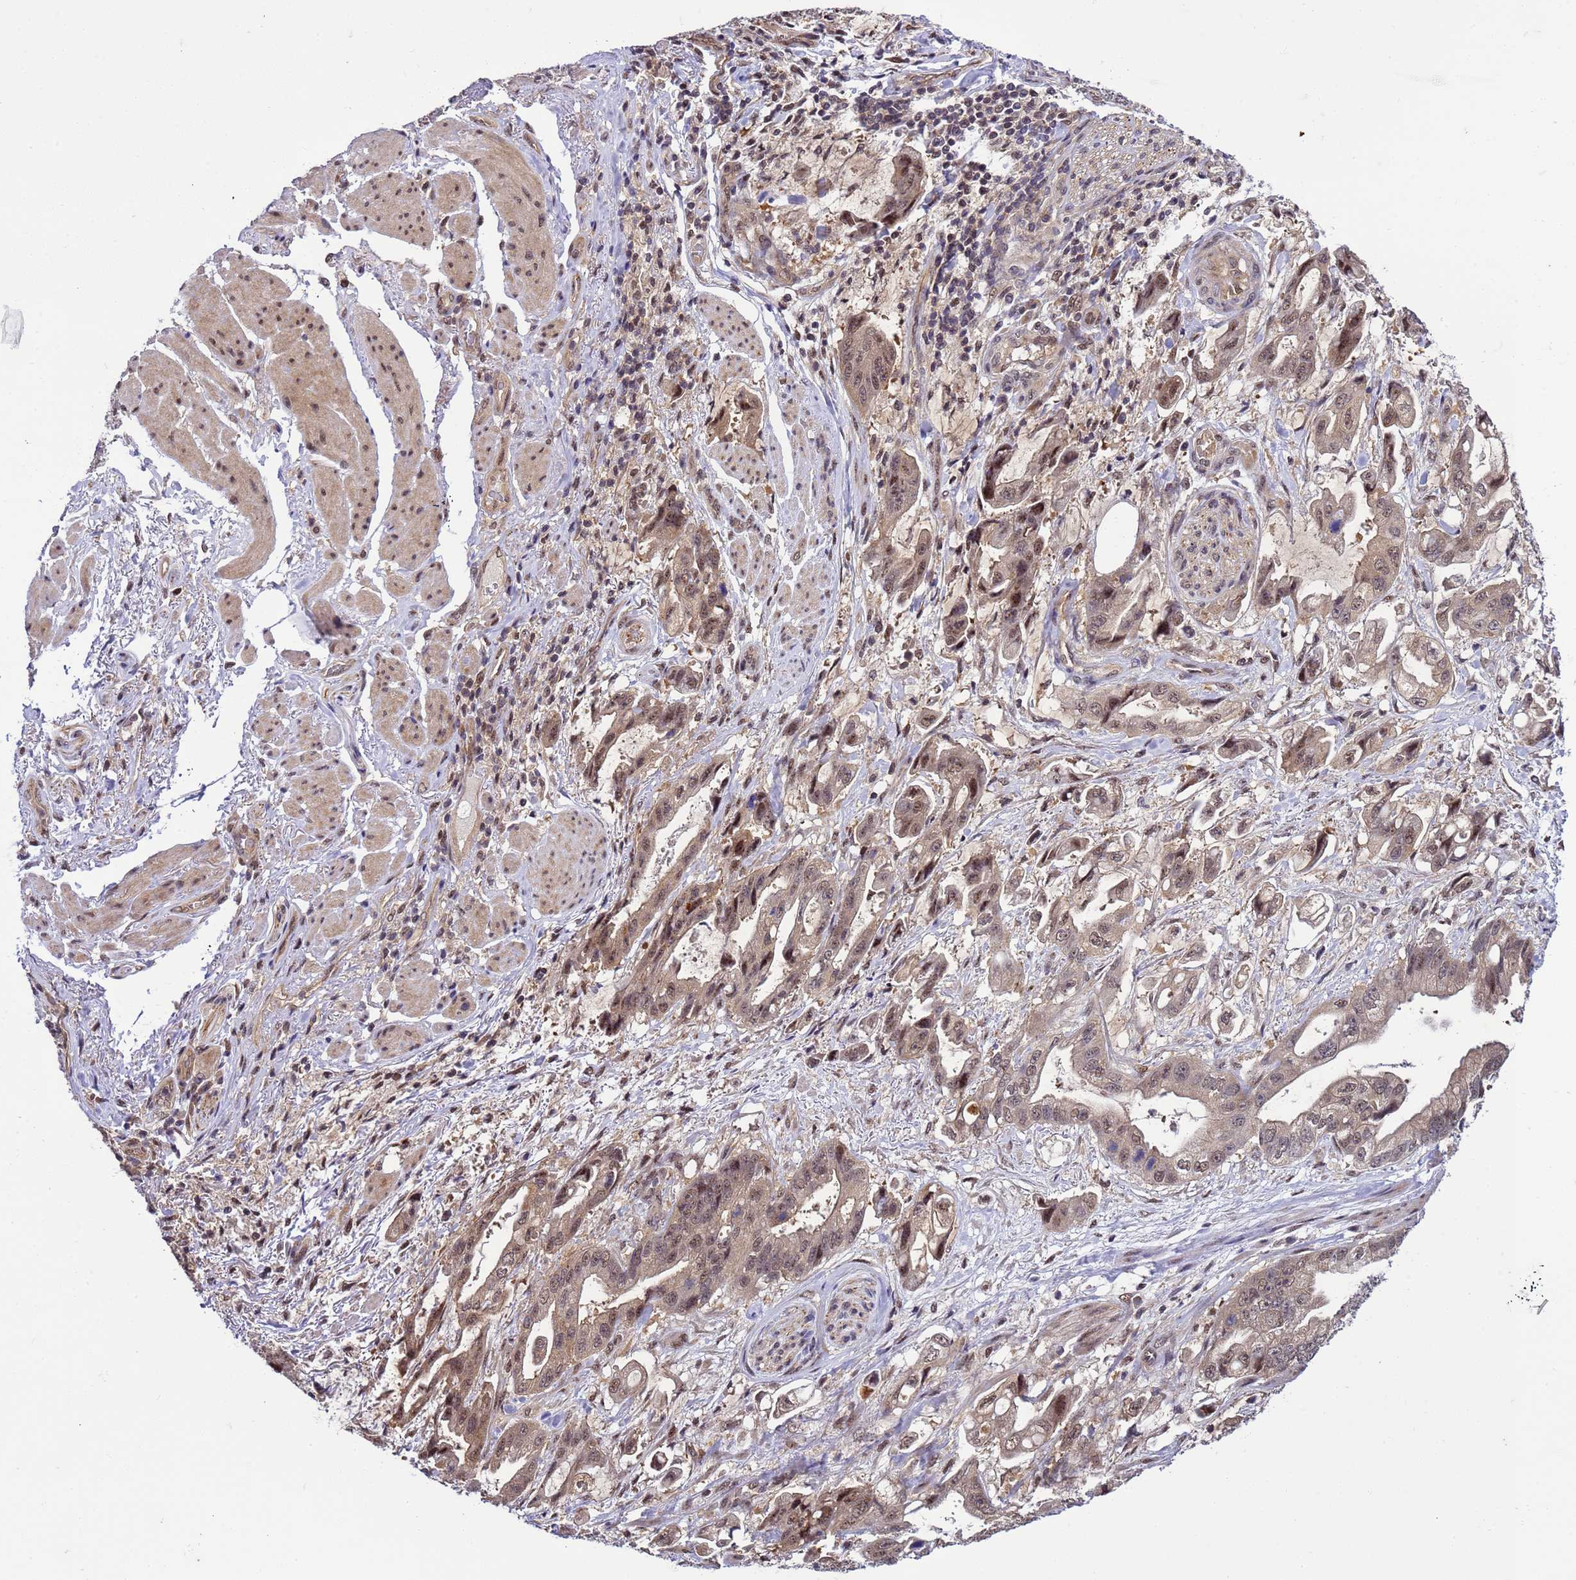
{"staining": {"intensity": "weak", "quantity": ">75%", "location": "cytoplasmic/membranous,nuclear"}, "tissue": "stomach cancer", "cell_type": "Tumor cells", "image_type": "cancer", "snomed": [{"axis": "morphology", "description": "Adenocarcinoma, NOS"}, {"axis": "topography", "description": "Stomach"}], "caption": "A low amount of weak cytoplasmic/membranous and nuclear positivity is identified in approximately >75% of tumor cells in stomach adenocarcinoma tissue. The protein of interest is stained brown, and the nuclei are stained in blue (DAB (3,3'-diaminobenzidine) IHC with brightfield microscopy, high magnification).", "gene": "GEN1", "patient": {"sex": "male", "age": 62}}